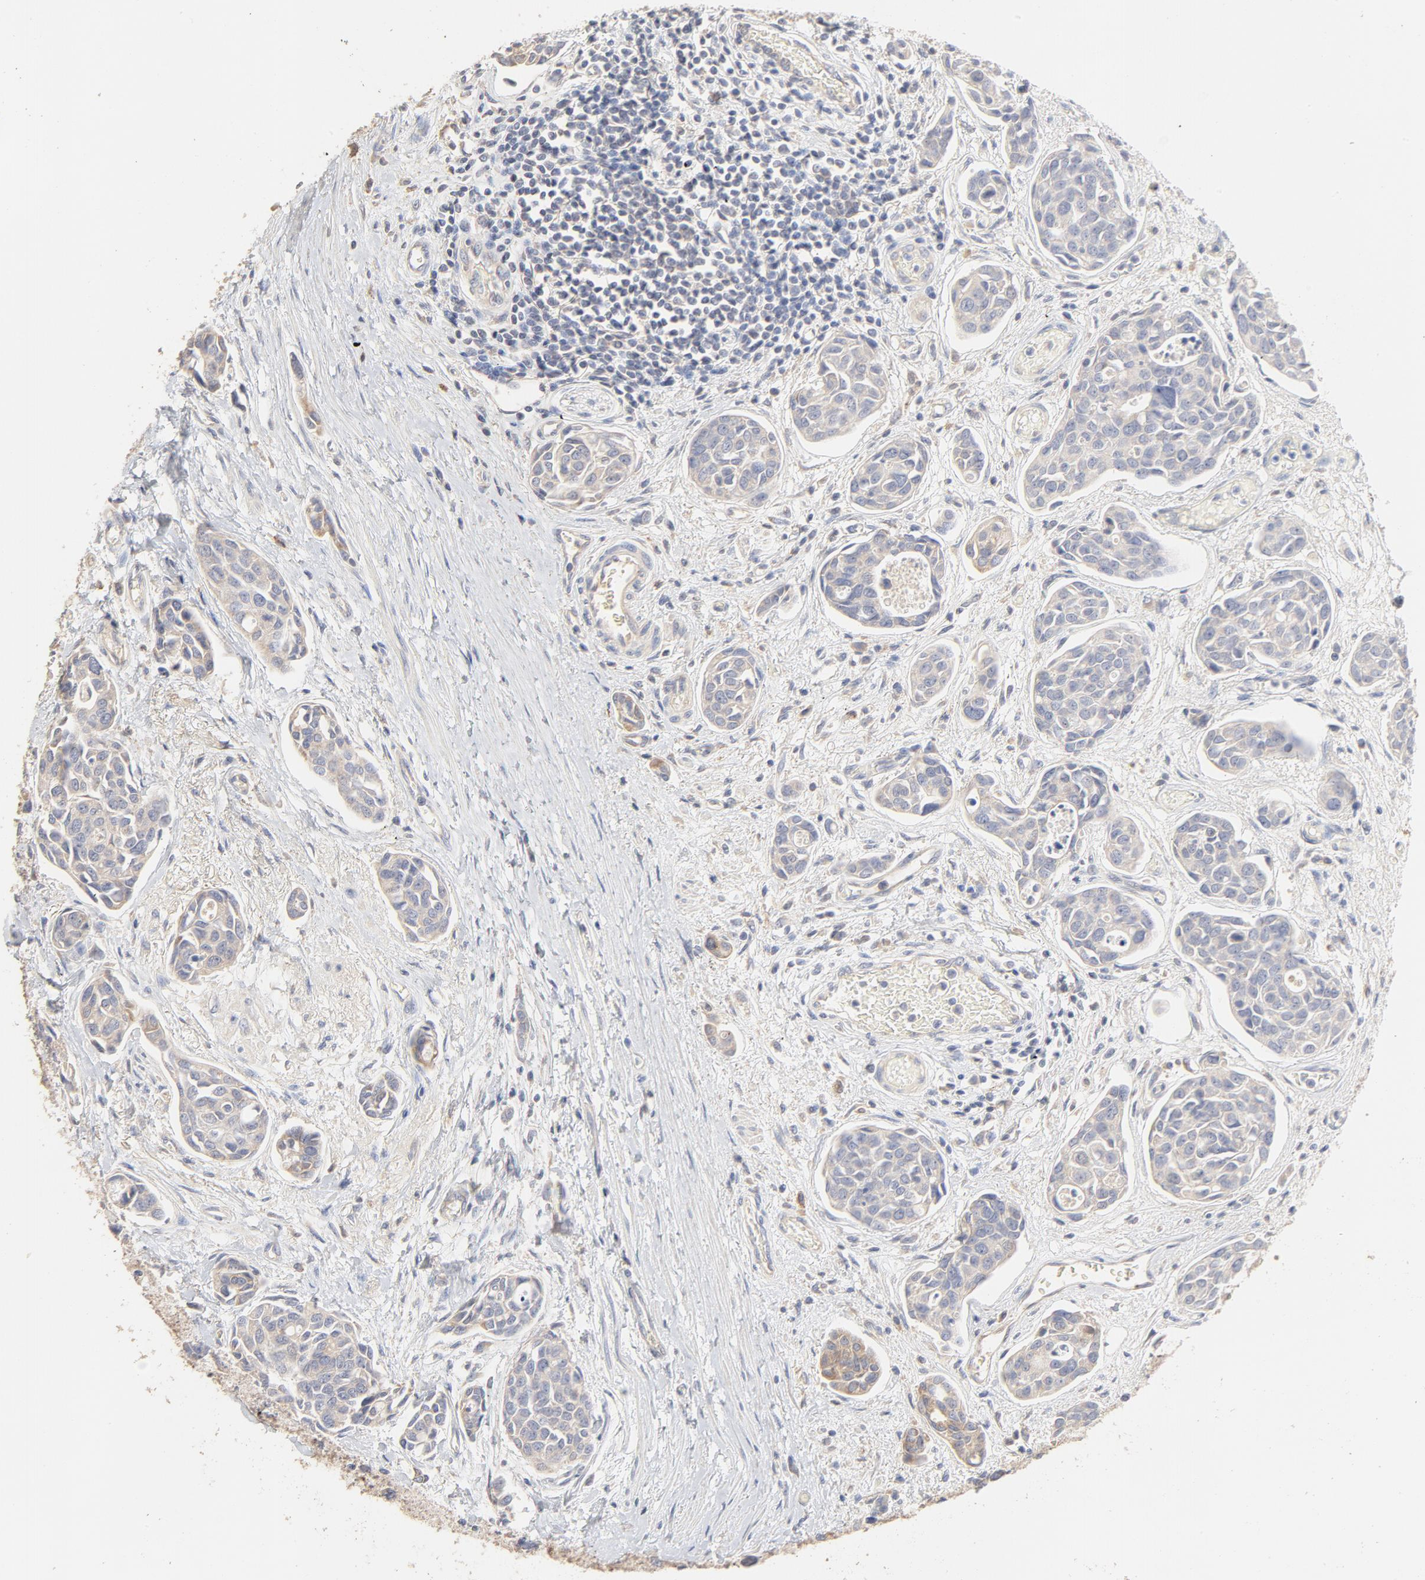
{"staining": {"intensity": "negative", "quantity": "none", "location": "none"}, "tissue": "urothelial cancer", "cell_type": "Tumor cells", "image_type": "cancer", "snomed": [{"axis": "morphology", "description": "Urothelial carcinoma, High grade"}, {"axis": "topography", "description": "Urinary bladder"}], "caption": "DAB (3,3'-diaminobenzidine) immunohistochemical staining of human high-grade urothelial carcinoma exhibits no significant expression in tumor cells. (Stains: DAB IHC with hematoxylin counter stain, Microscopy: brightfield microscopy at high magnification).", "gene": "FCGBP", "patient": {"sex": "male", "age": 78}}